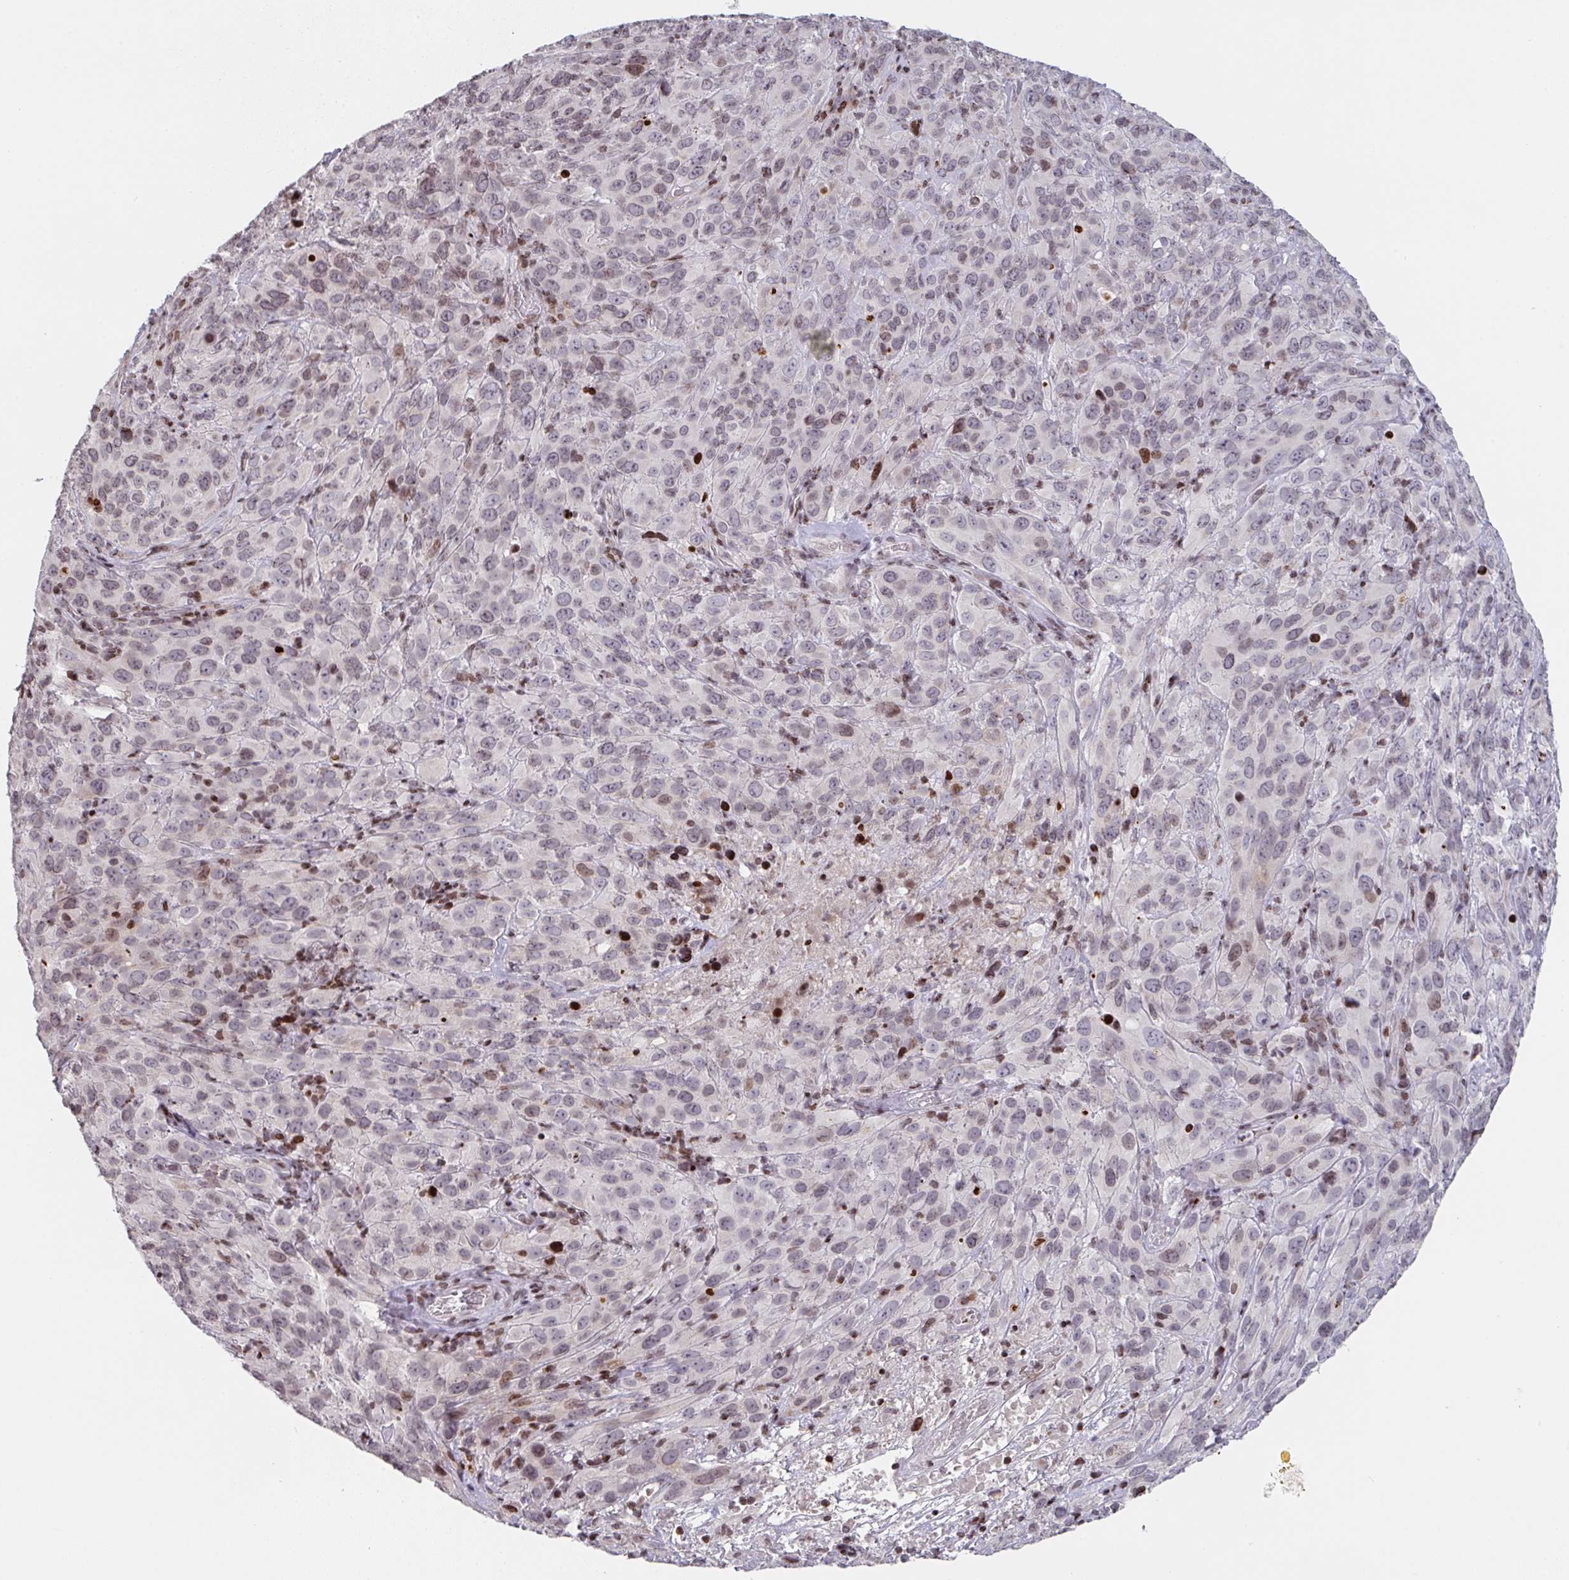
{"staining": {"intensity": "moderate", "quantity": "<25%", "location": "nuclear"}, "tissue": "cervical cancer", "cell_type": "Tumor cells", "image_type": "cancer", "snomed": [{"axis": "morphology", "description": "Squamous cell carcinoma, NOS"}, {"axis": "topography", "description": "Cervix"}], "caption": "Protein staining by immunohistochemistry demonstrates moderate nuclear expression in approximately <25% of tumor cells in cervical cancer.", "gene": "PCDHB8", "patient": {"sex": "female", "age": 51}}